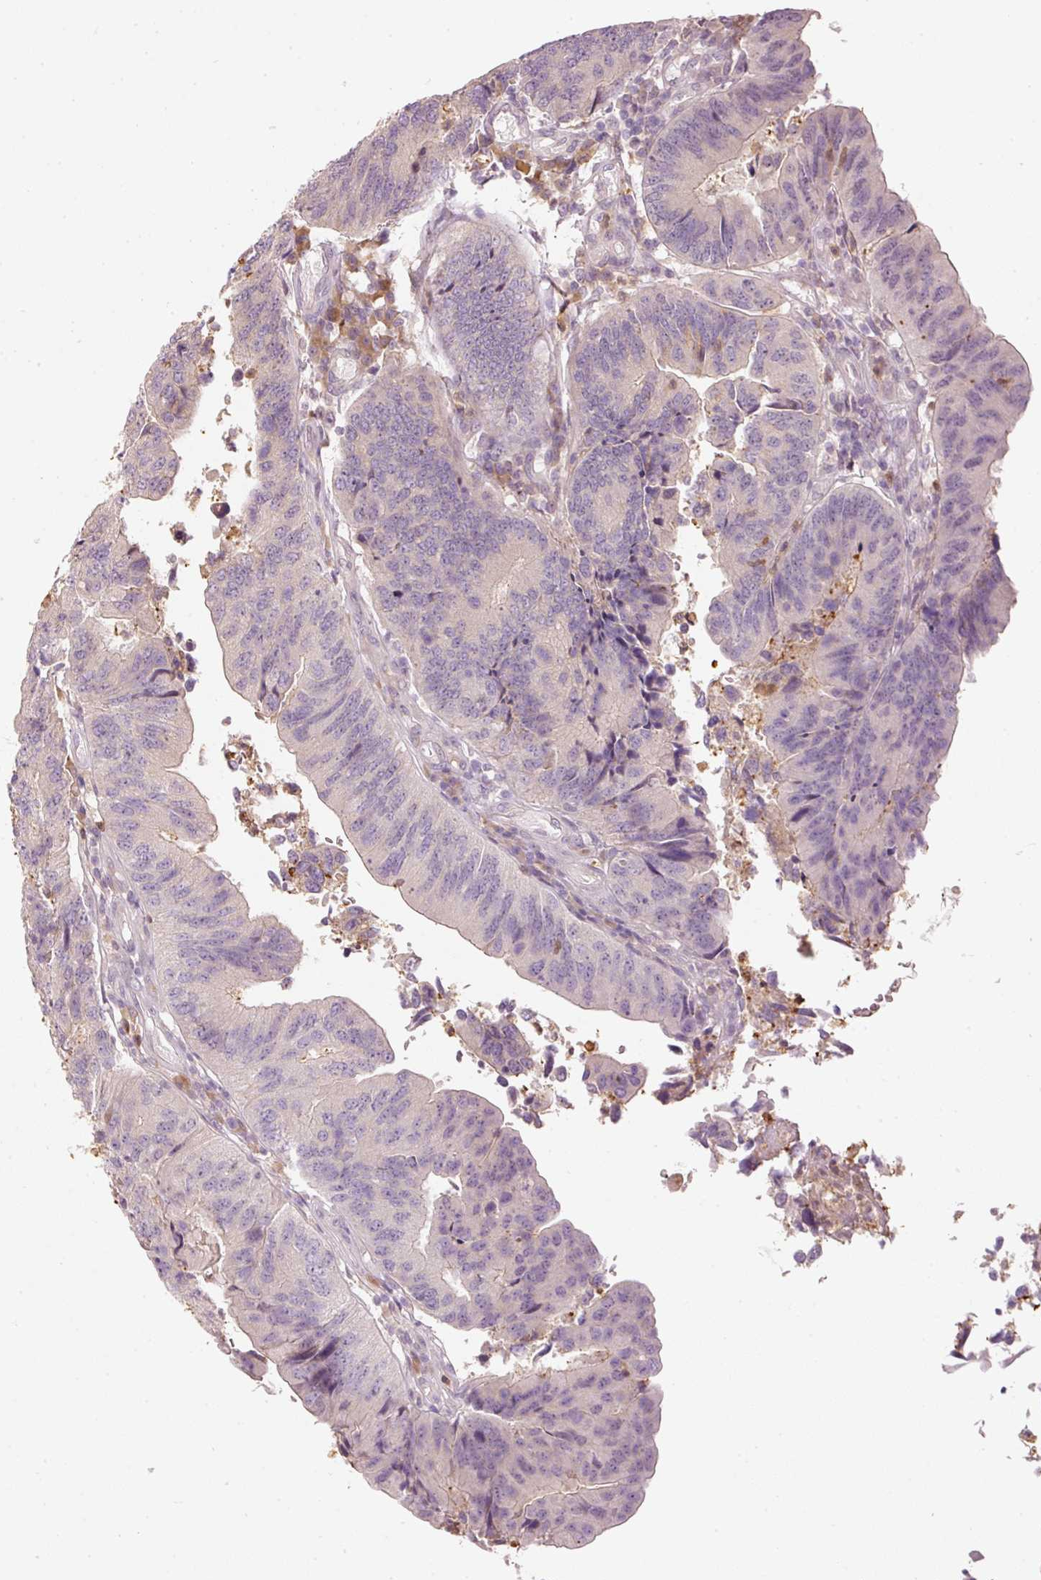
{"staining": {"intensity": "negative", "quantity": "none", "location": "none"}, "tissue": "colorectal cancer", "cell_type": "Tumor cells", "image_type": "cancer", "snomed": [{"axis": "morphology", "description": "Adenocarcinoma, NOS"}, {"axis": "topography", "description": "Colon"}], "caption": "An image of colorectal adenocarcinoma stained for a protein exhibits no brown staining in tumor cells.", "gene": "CTTNBP2", "patient": {"sex": "female", "age": 67}}